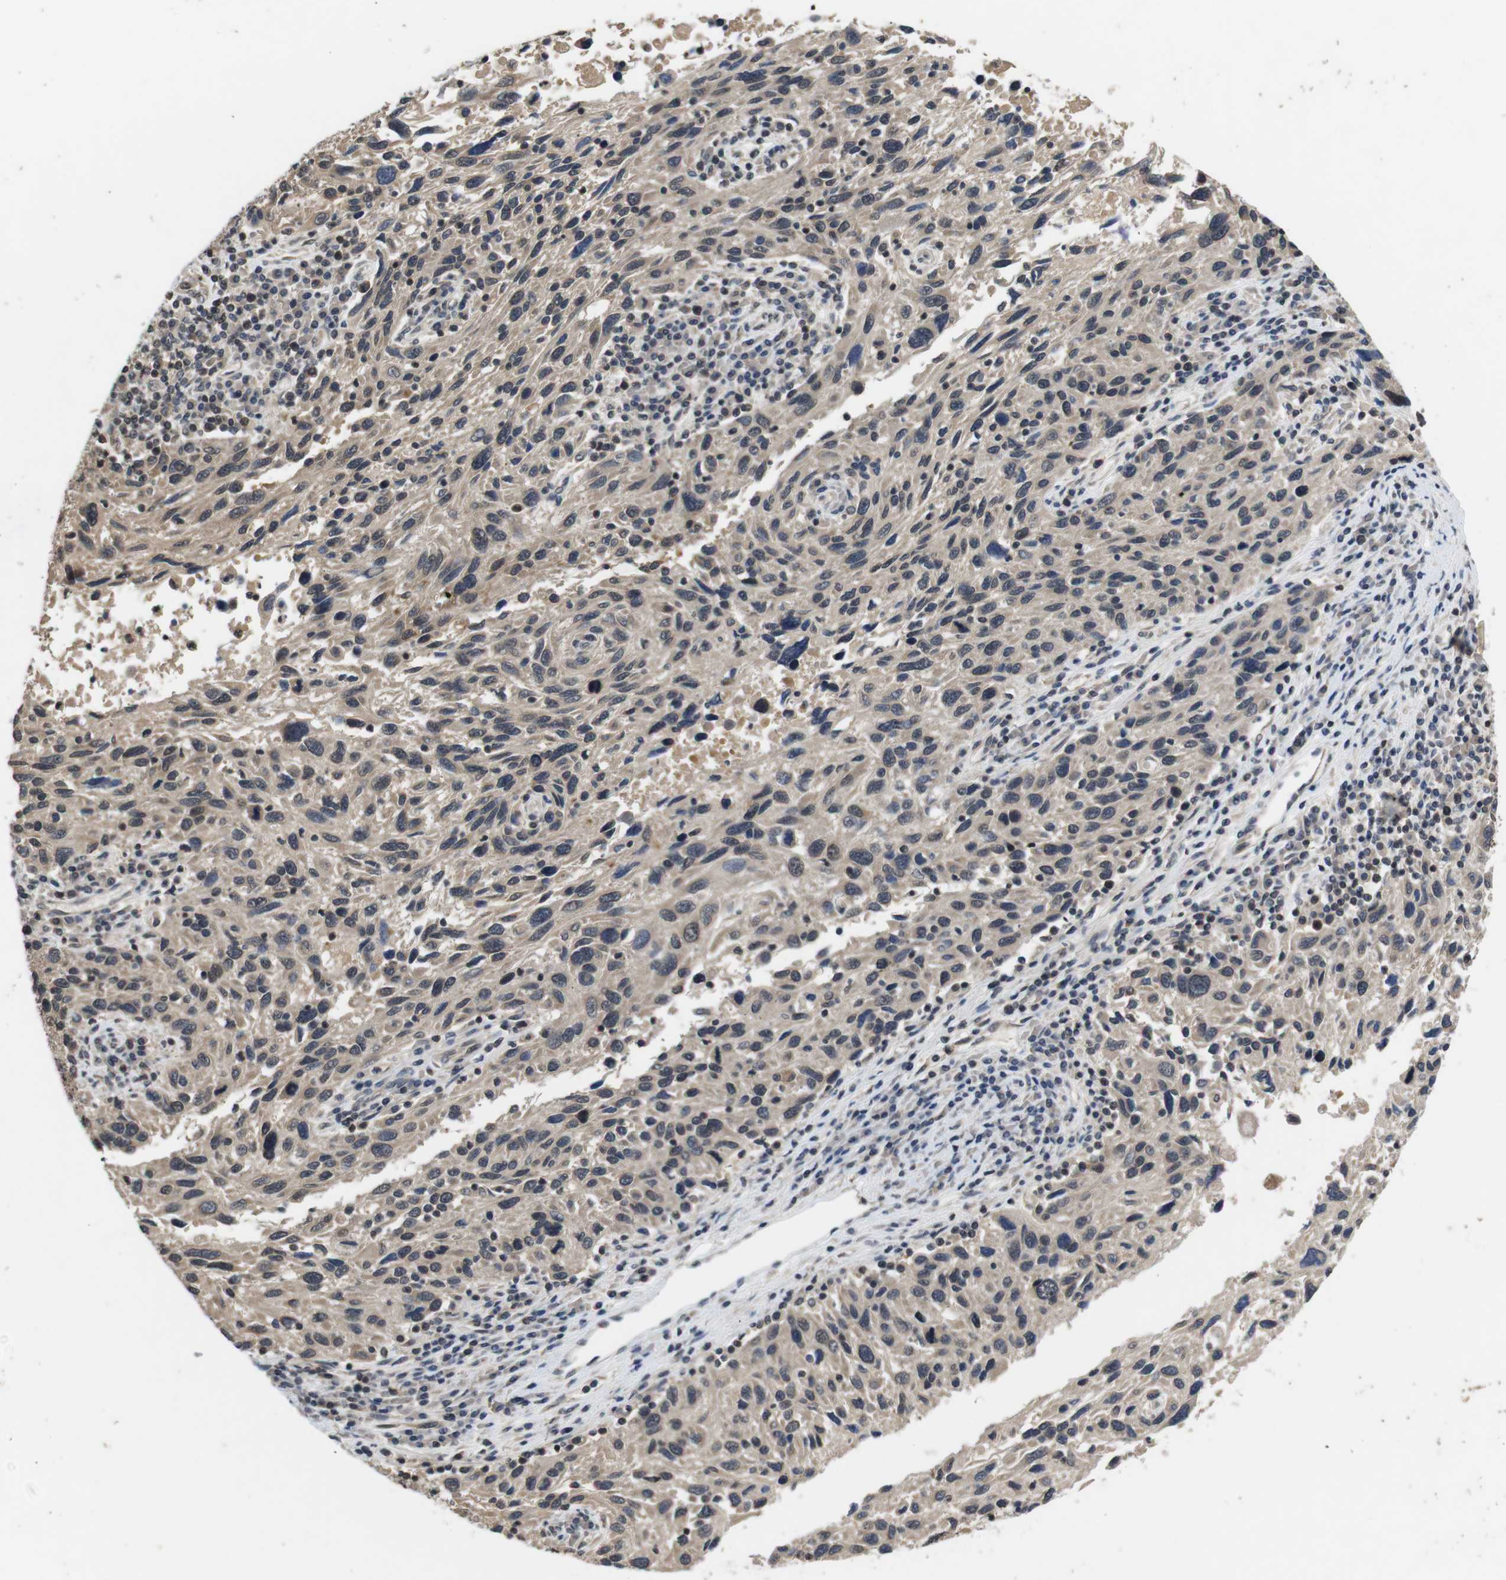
{"staining": {"intensity": "weak", "quantity": ">75%", "location": "cytoplasmic/membranous"}, "tissue": "melanoma", "cell_type": "Tumor cells", "image_type": "cancer", "snomed": [{"axis": "morphology", "description": "Malignant melanoma, NOS"}, {"axis": "topography", "description": "Skin"}], "caption": "Protein staining of melanoma tissue reveals weak cytoplasmic/membranous positivity in approximately >75% of tumor cells.", "gene": "FADD", "patient": {"sex": "male", "age": 53}}